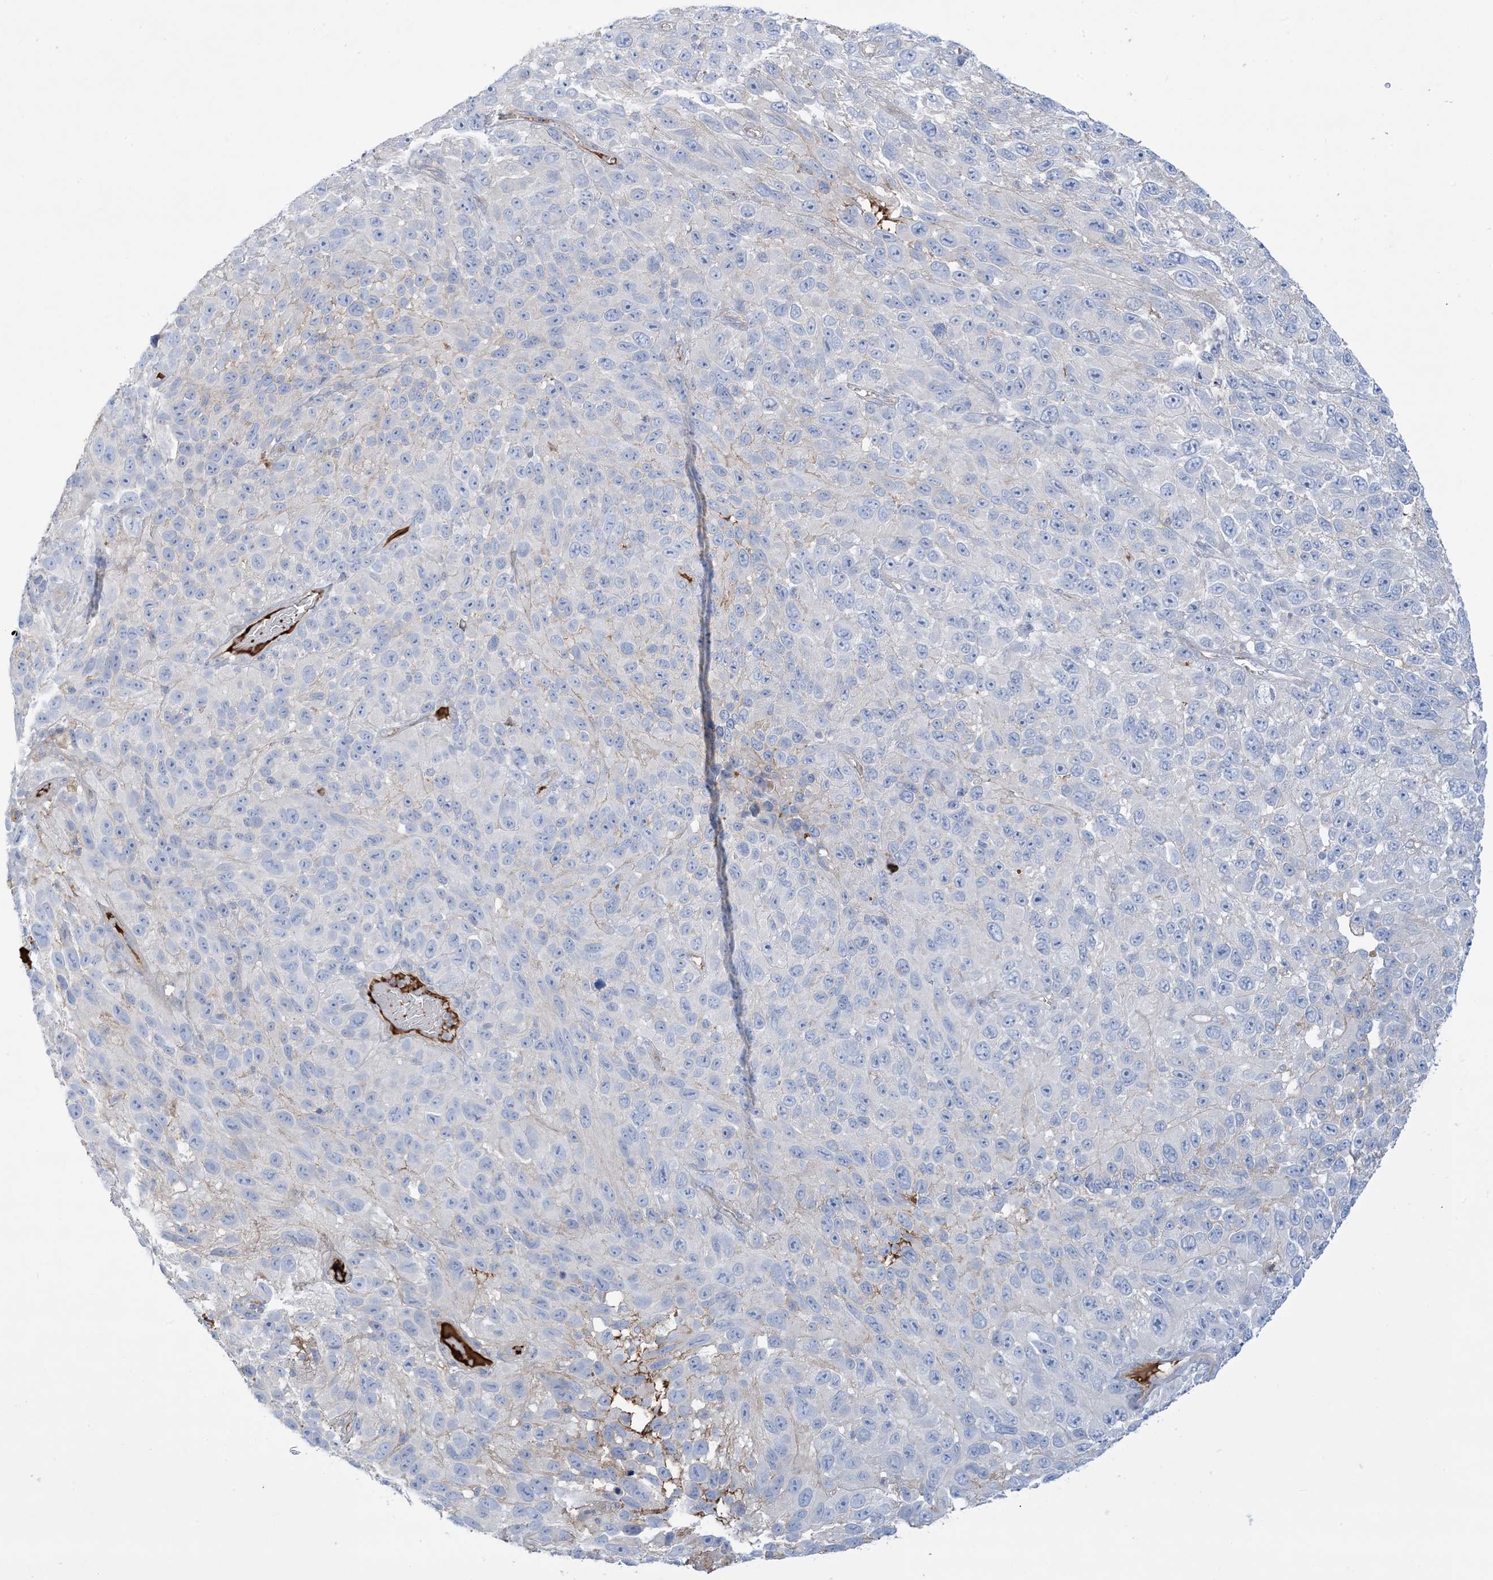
{"staining": {"intensity": "negative", "quantity": "none", "location": "none"}, "tissue": "melanoma", "cell_type": "Tumor cells", "image_type": "cancer", "snomed": [{"axis": "morphology", "description": "Malignant melanoma, NOS"}, {"axis": "topography", "description": "Skin"}], "caption": "Immunohistochemistry micrograph of malignant melanoma stained for a protein (brown), which shows no staining in tumor cells. (DAB IHC visualized using brightfield microscopy, high magnification).", "gene": "ATP11C", "patient": {"sex": "female", "age": 96}}